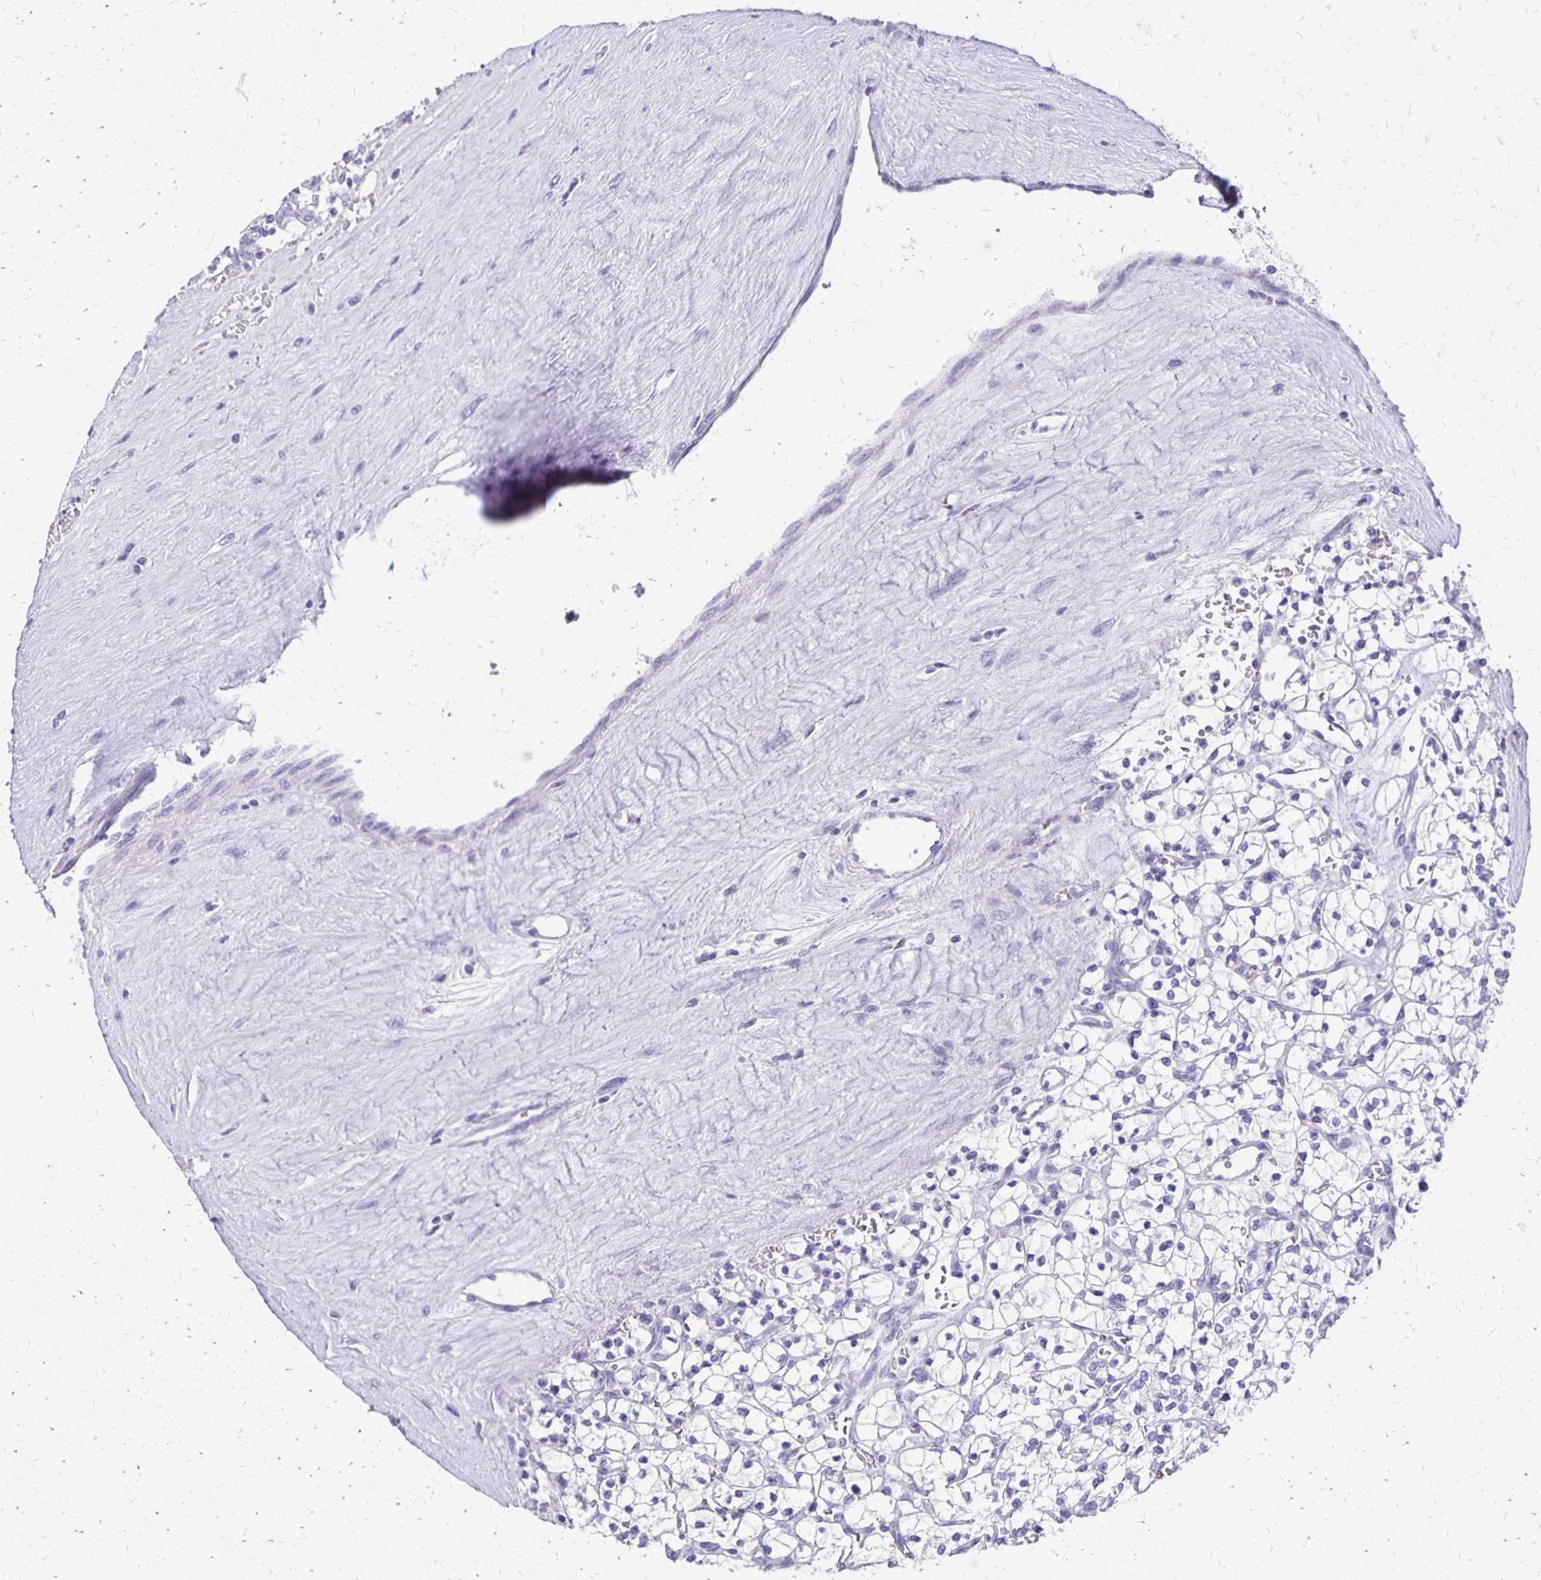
{"staining": {"intensity": "negative", "quantity": "none", "location": "none"}, "tissue": "renal cancer", "cell_type": "Tumor cells", "image_type": "cancer", "snomed": [{"axis": "morphology", "description": "Adenocarcinoma, NOS"}, {"axis": "topography", "description": "Kidney"}], "caption": "Immunohistochemistry (IHC) of adenocarcinoma (renal) shows no expression in tumor cells.", "gene": "ANKRD45", "patient": {"sex": "female", "age": 64}}